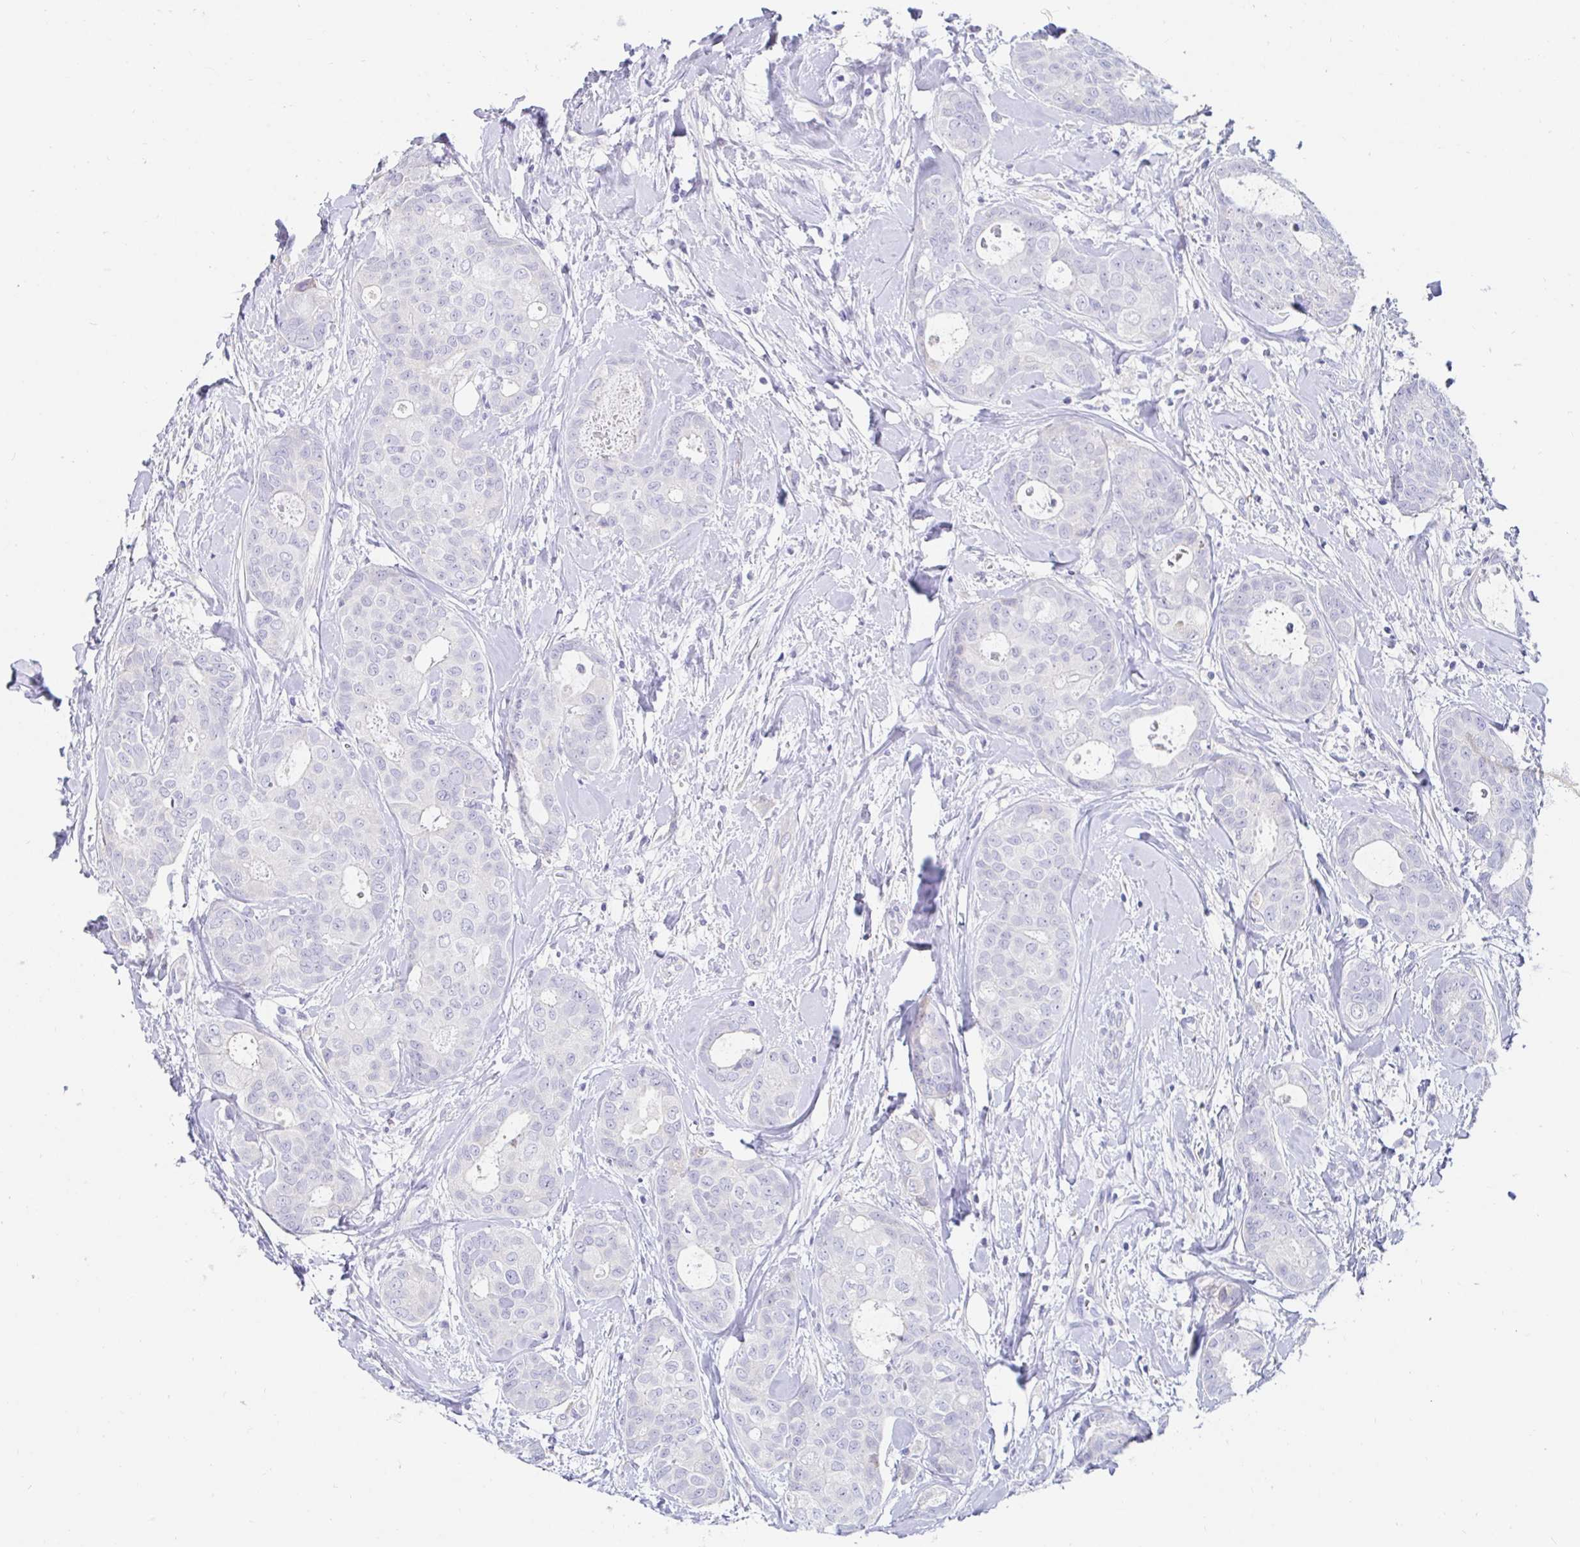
{"staining": {"intensity": "negative", "quantity": "none", "location": "none"}, "tissue": "breast cancer", "cell_type": "Tumor cells", "image_type": "cancer", "snomed": [{"axis": "morphology", "description": "Duct carcinoma"}, {"axis": "topography", "description": "Breast"}], "caption": "Micrograph shows no protein staining in tumor cells of breast infiltrating ductal carcinoma tissue. (DAB immunohistochemistry (IHC), high magnification).", "gene": "C4orf17", "patient": {"sex": "female", "age": 45}}